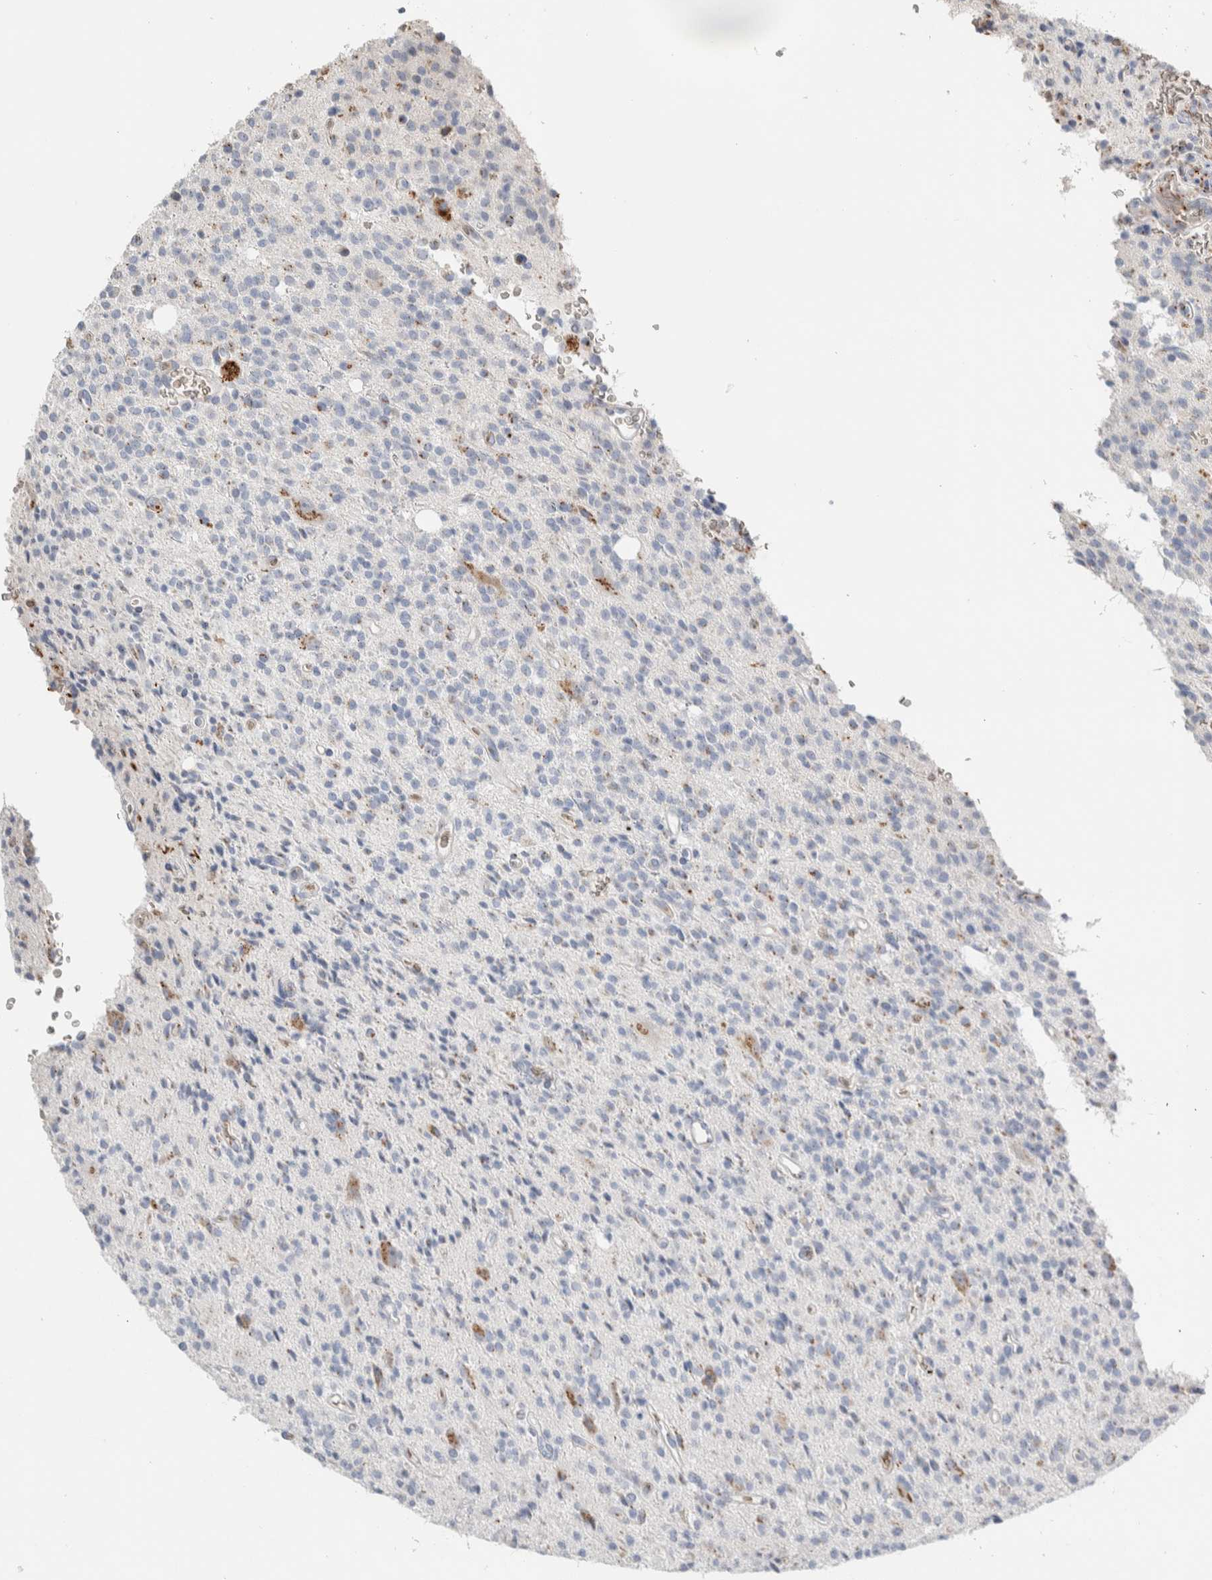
{"staining": {"intensity": "negative", "quantity": "none", "location": "none"}, "tissue": "glioma", "cell_type": "Tumor cells", "image_type": "cancer", "snomed": [{"axis": "morphology", "description": "Glioma, malignant, High grade"}, {"axis": "topography", "description": "Brain"}], "caption": "This is a image of immunohistochemistry (IHC) staining of high-grade glioma (malignant), which shows no expression in tumor cells. (Brightfield microscopy of DAB immunohistochemistry (IHC) at high magnification).", "gene": "SLC38A10", "patient": {"sex": "male", "age": 34}}